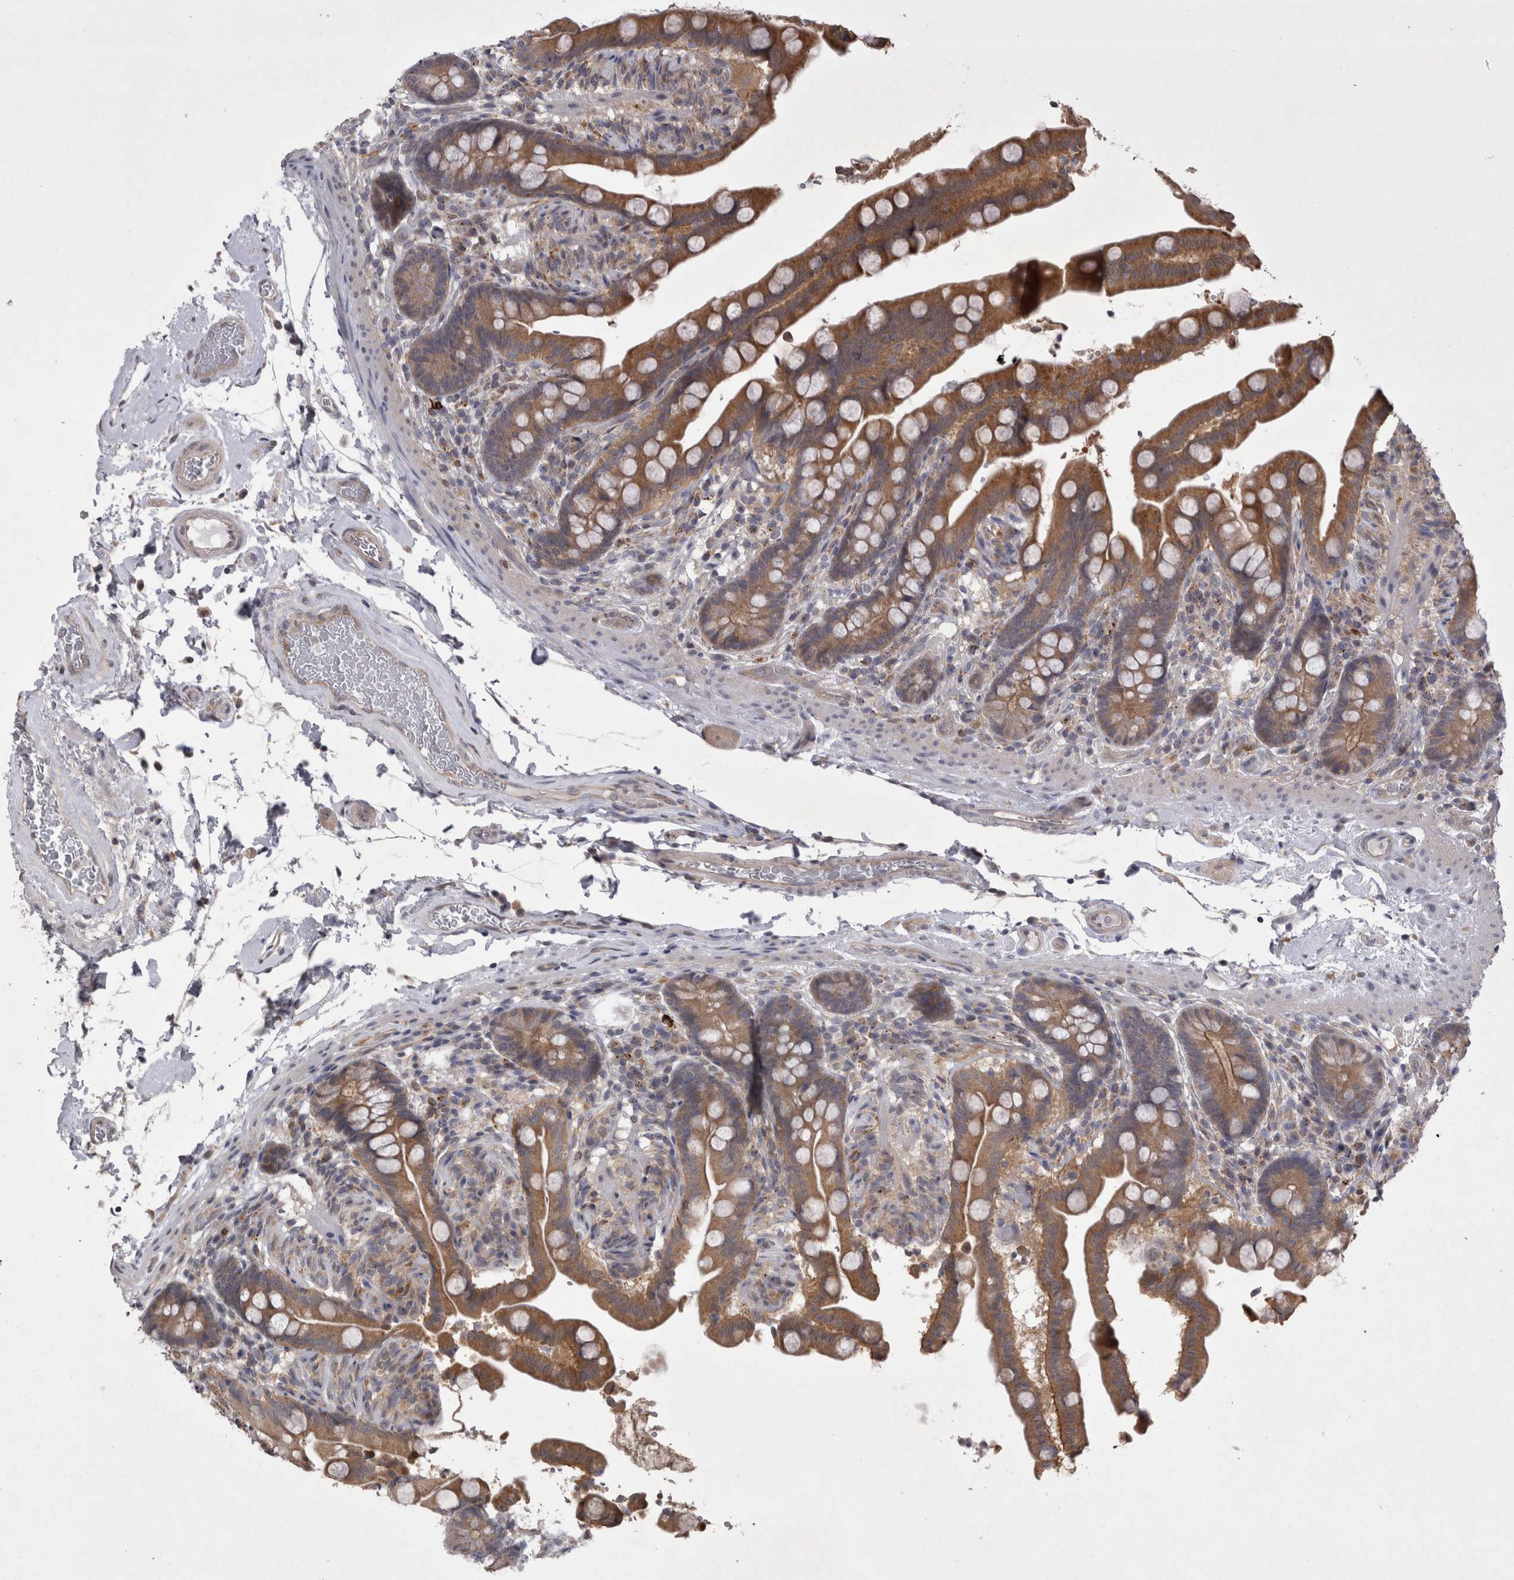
{"staining": {"intensity": "weak", "quantity": ">75%", "location": "cytoplasmic/membranous"}, "tissue": "colon", "cell_type": "Endothelial cells", "image_type": "normal", "snomed": [{"axis": "morphology", "description": "Normal tissue, NOS"}, {"axis": "topography", "description": "Smooth muscle"}, {"axis": "topography", "description": "Colon"}], "caption": "IHC image of benign human colon stained for a protein (brown), which exhibits low levels of weak cytoplasmic/membranous positivity in approximately >75% of endothelial cells.", "gene": "CTBS", "patient": {"sex": "male", "age": 73}}